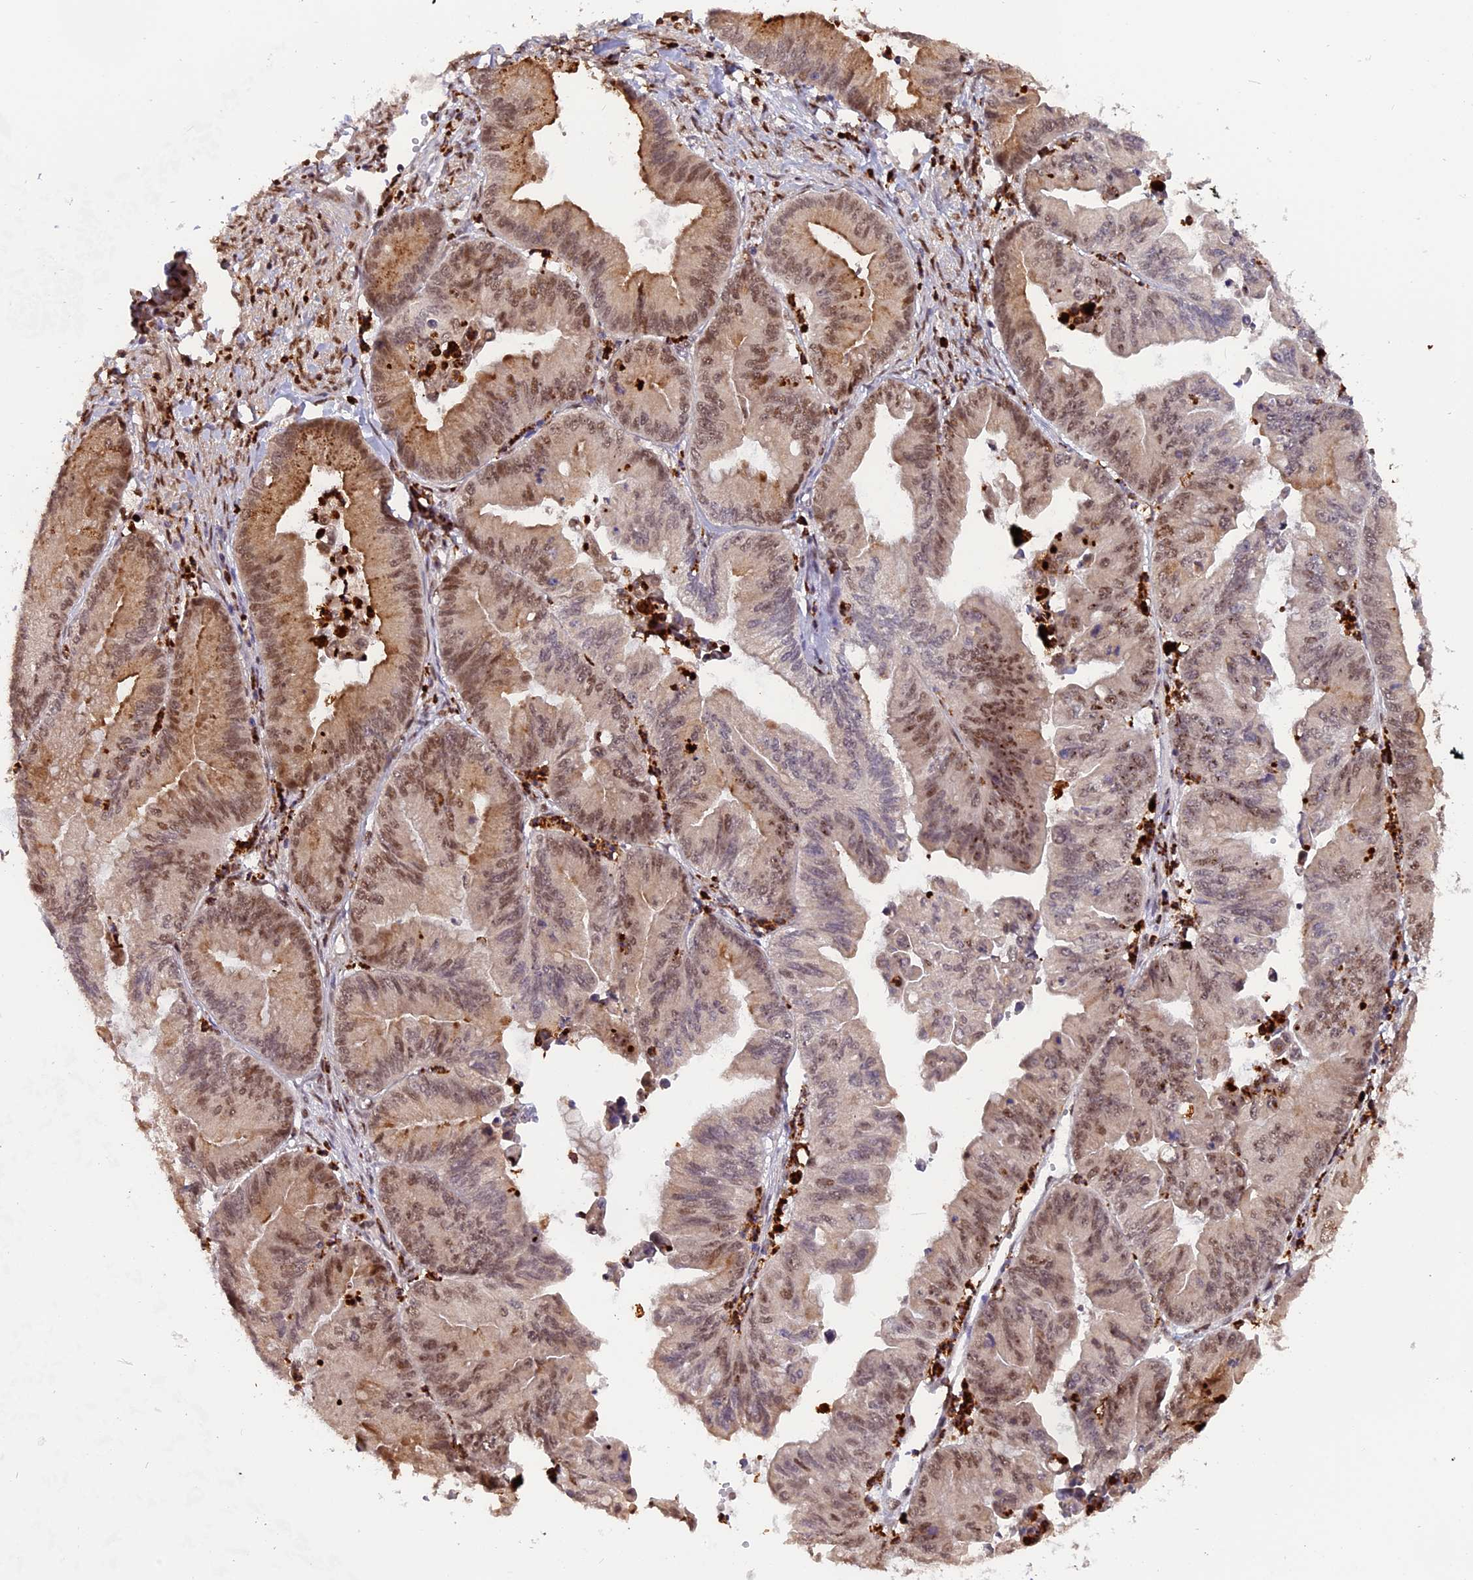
{"staining": {"intensity": "moderate", "quantity": ">75%", "location": "cytoplasmic/membranous,nuclear"}, "tissue": "ovarian cancer", "cell_type": "Tumor cells", "image_type": "cancer", "snomed": [{"axis": "morphology", "description": "Cystadenocarcinoma, mucinous, NOS"}, {"axis": "topography", "description": "Ovary"}], "caption": "The photomicrograph shows a brown stain indicating the presence of a protein in the cytoplasmic/membranous and nuclear of tumor cells in ovarian cancer (mucinous cystadenocarcinoma).", "gene": "FAM118B", "patient": {"sex": "female", "age": 71}}